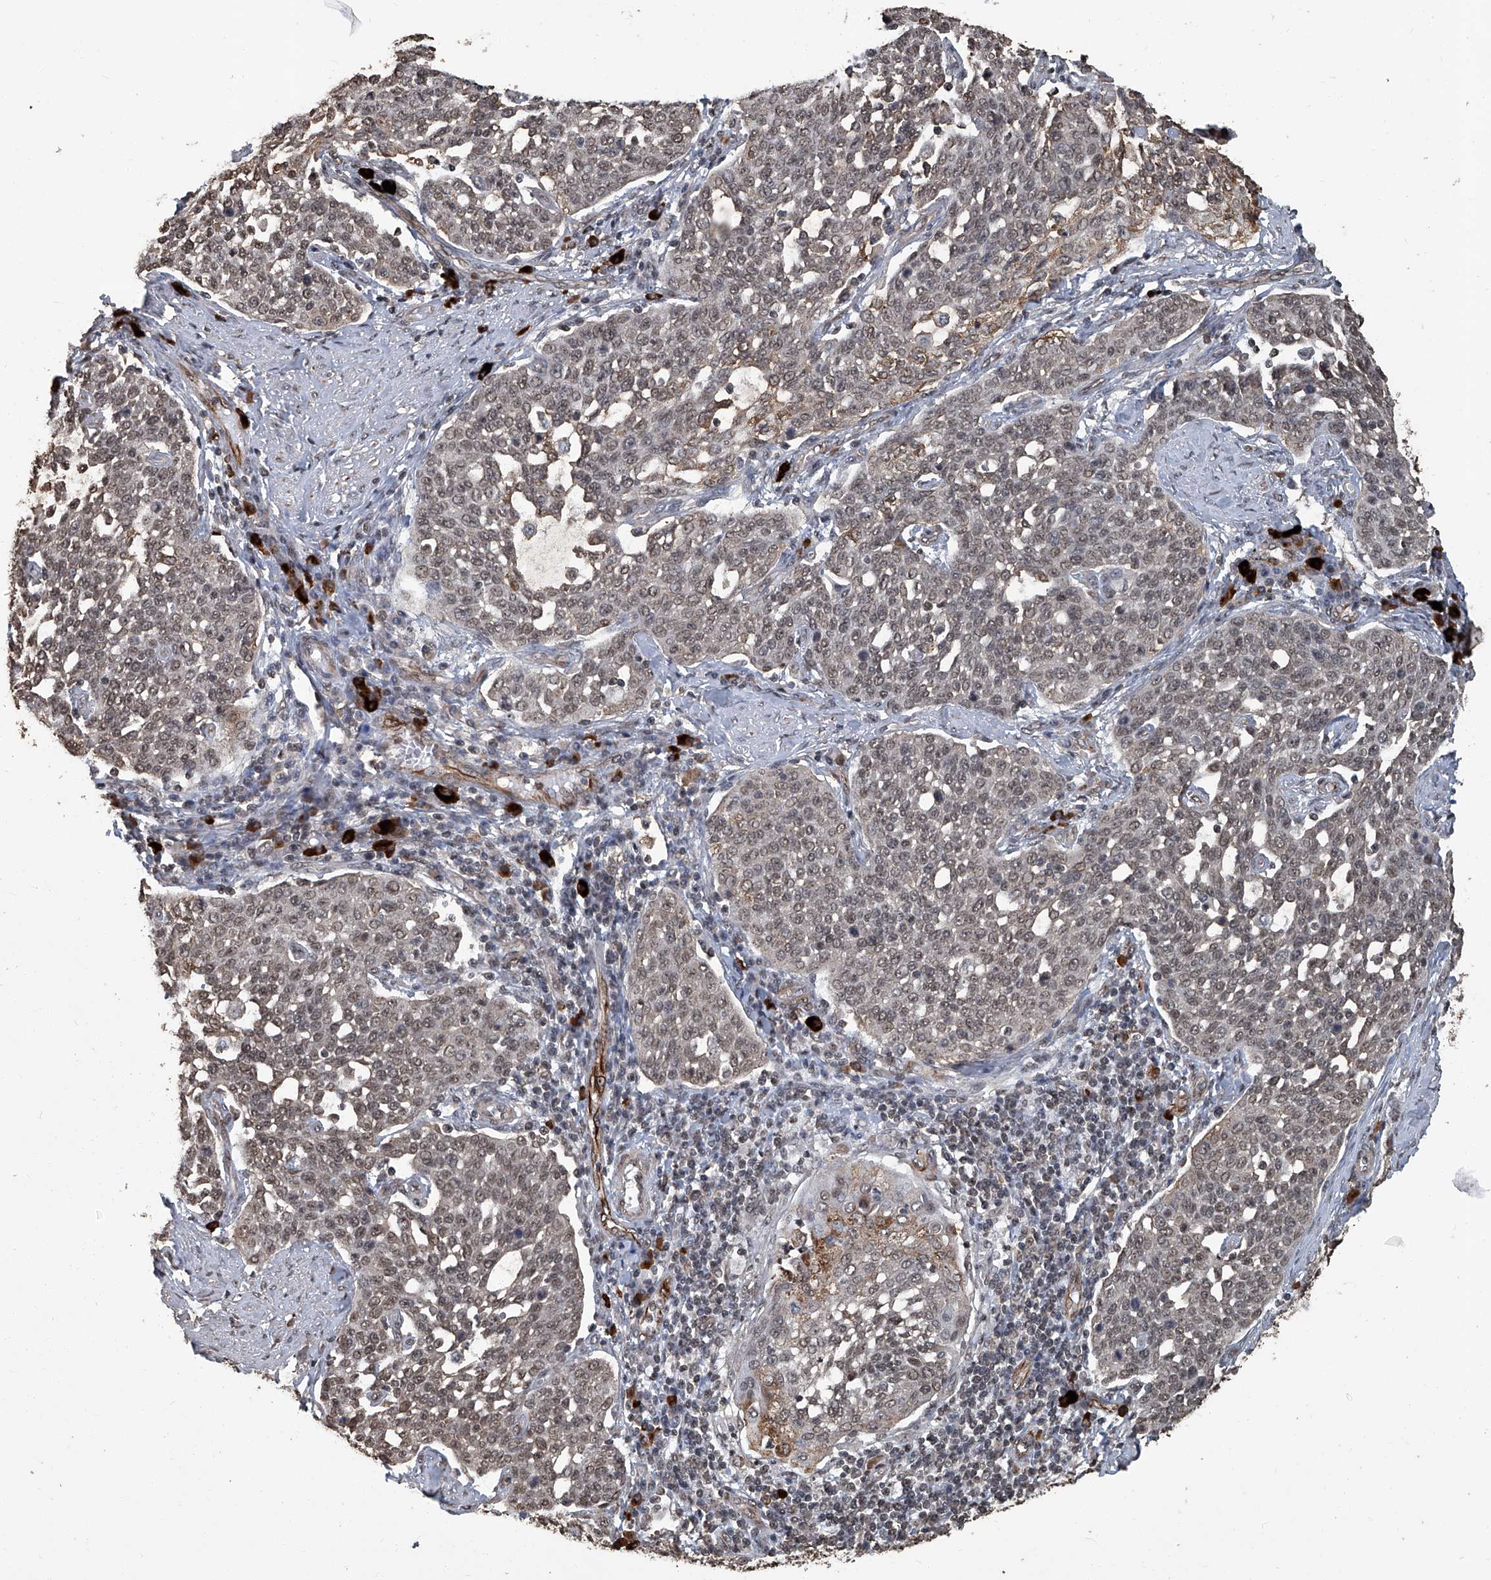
{"staining": {"intensity": "weak", "quantity": ">75%", "location": "cytoplasmic/membranous,nuclear"}, "tissue": "cervical cancer", "cell_type": "Tumor cells", "image_type": "cancer", "snomed": [{"axis": "morphology", "description": "Squamous cell carcinoma, NOS"}, {"axis": "topography", "description": "Cervix"}], "caption": "Protein expression analysis of human cervical cancer reveals weak cytoplasmic/membranous and nuclear expression in approximately >75% of tumor cells. (Brightfield microscopy of DAB IHC at high magnification).", "gene": "GPR132", "patient": {"sex": "female", "age": 34}}